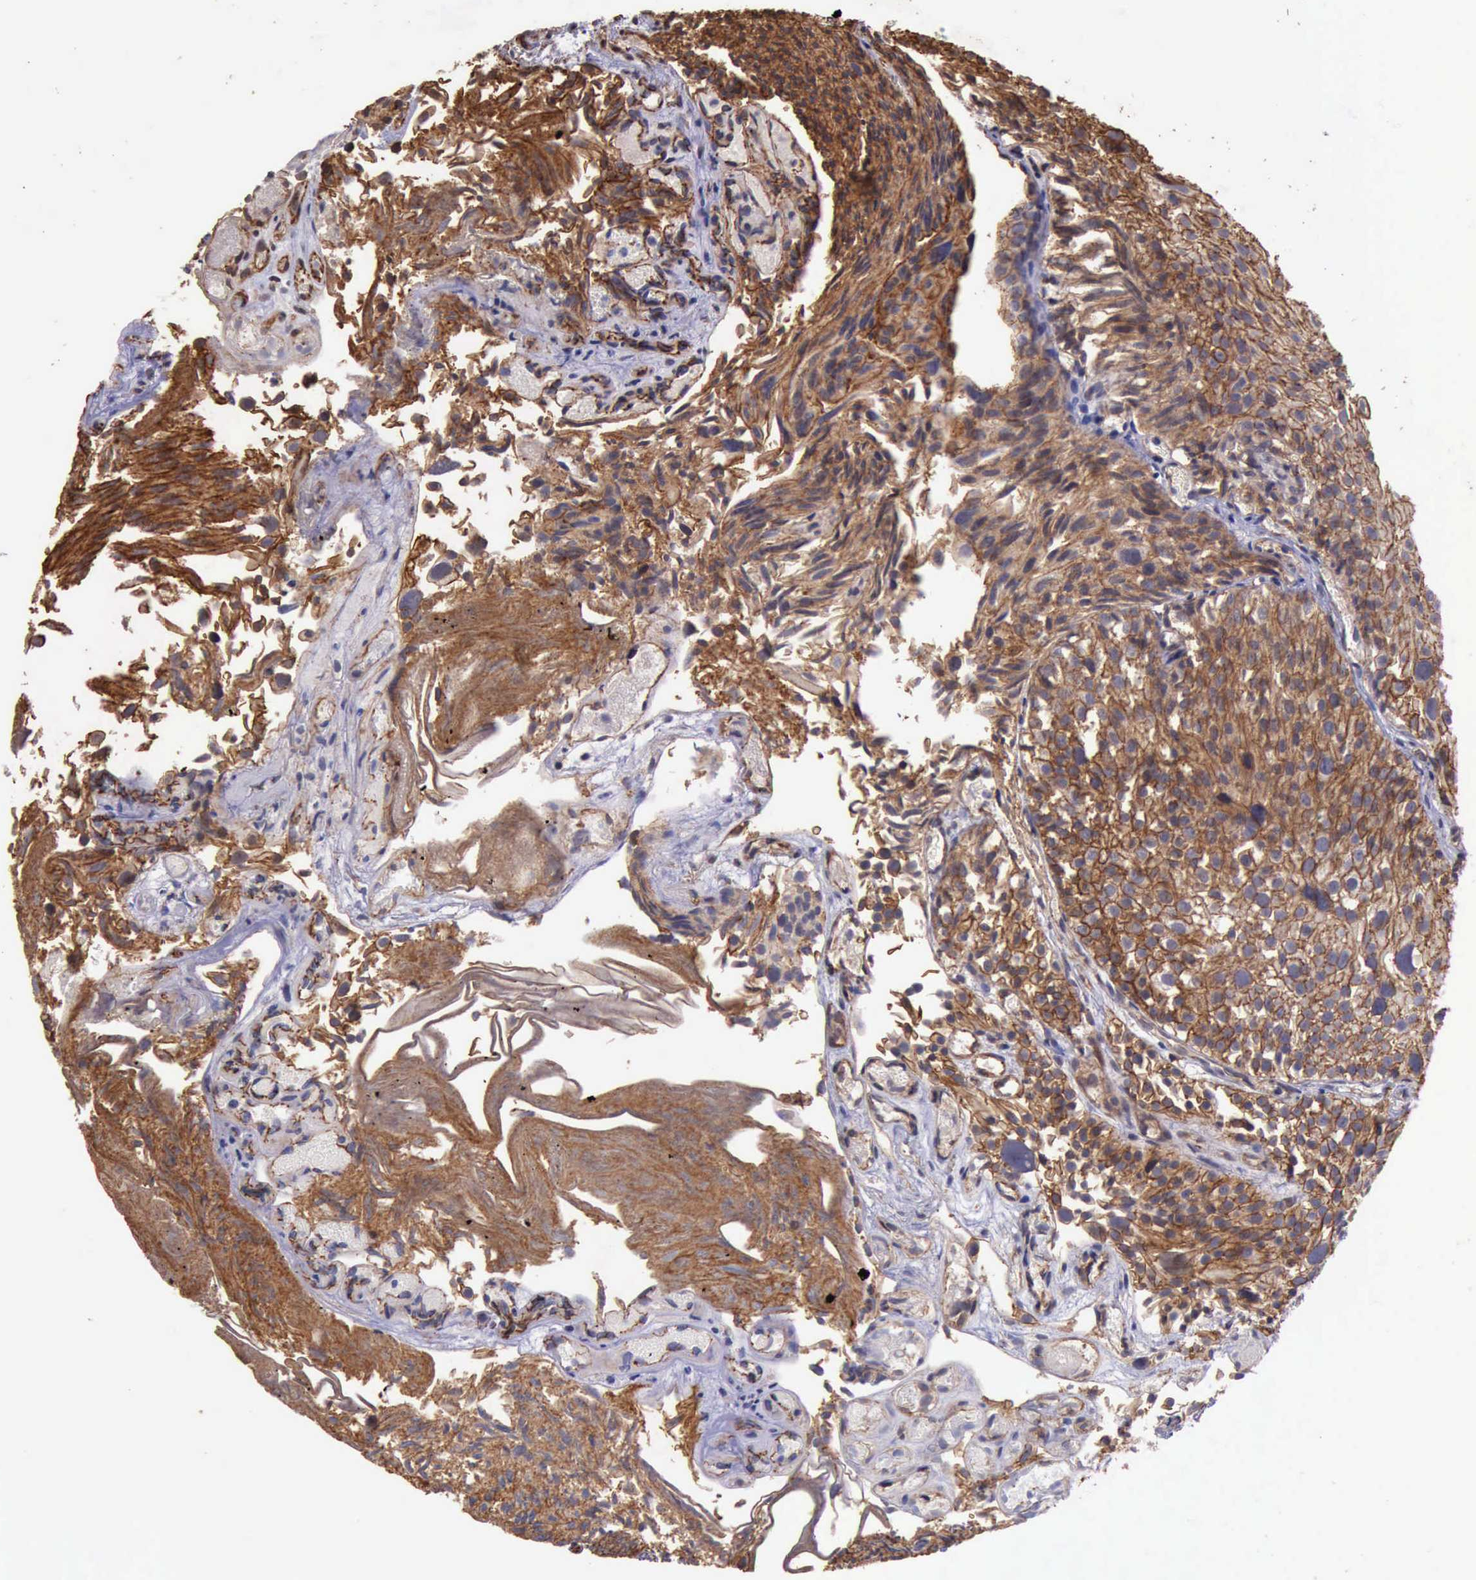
{"staining": {"intensity": "moderate", "quantity": ">75%", "location": "cytoplasmic/membranous"}, "tissue": "urothelial cancer", "cell_type": "Tumor cells", "image_type": "cancer", "snomed": [{"axis": "morphology", "description": "Urothelial carcinoma, High grade"}, {"axis": "topography", "description": "Urinary bladder"}], "caption": "About >75% of tumor cells in human urothelial carcinoma (high-grade) show moderate cytoplasmic/membranous protein expression as visualized by brown immunohistochemical staining.", "gene": "CTNNB1", "patient": {"sex": "female", "age": 78}}